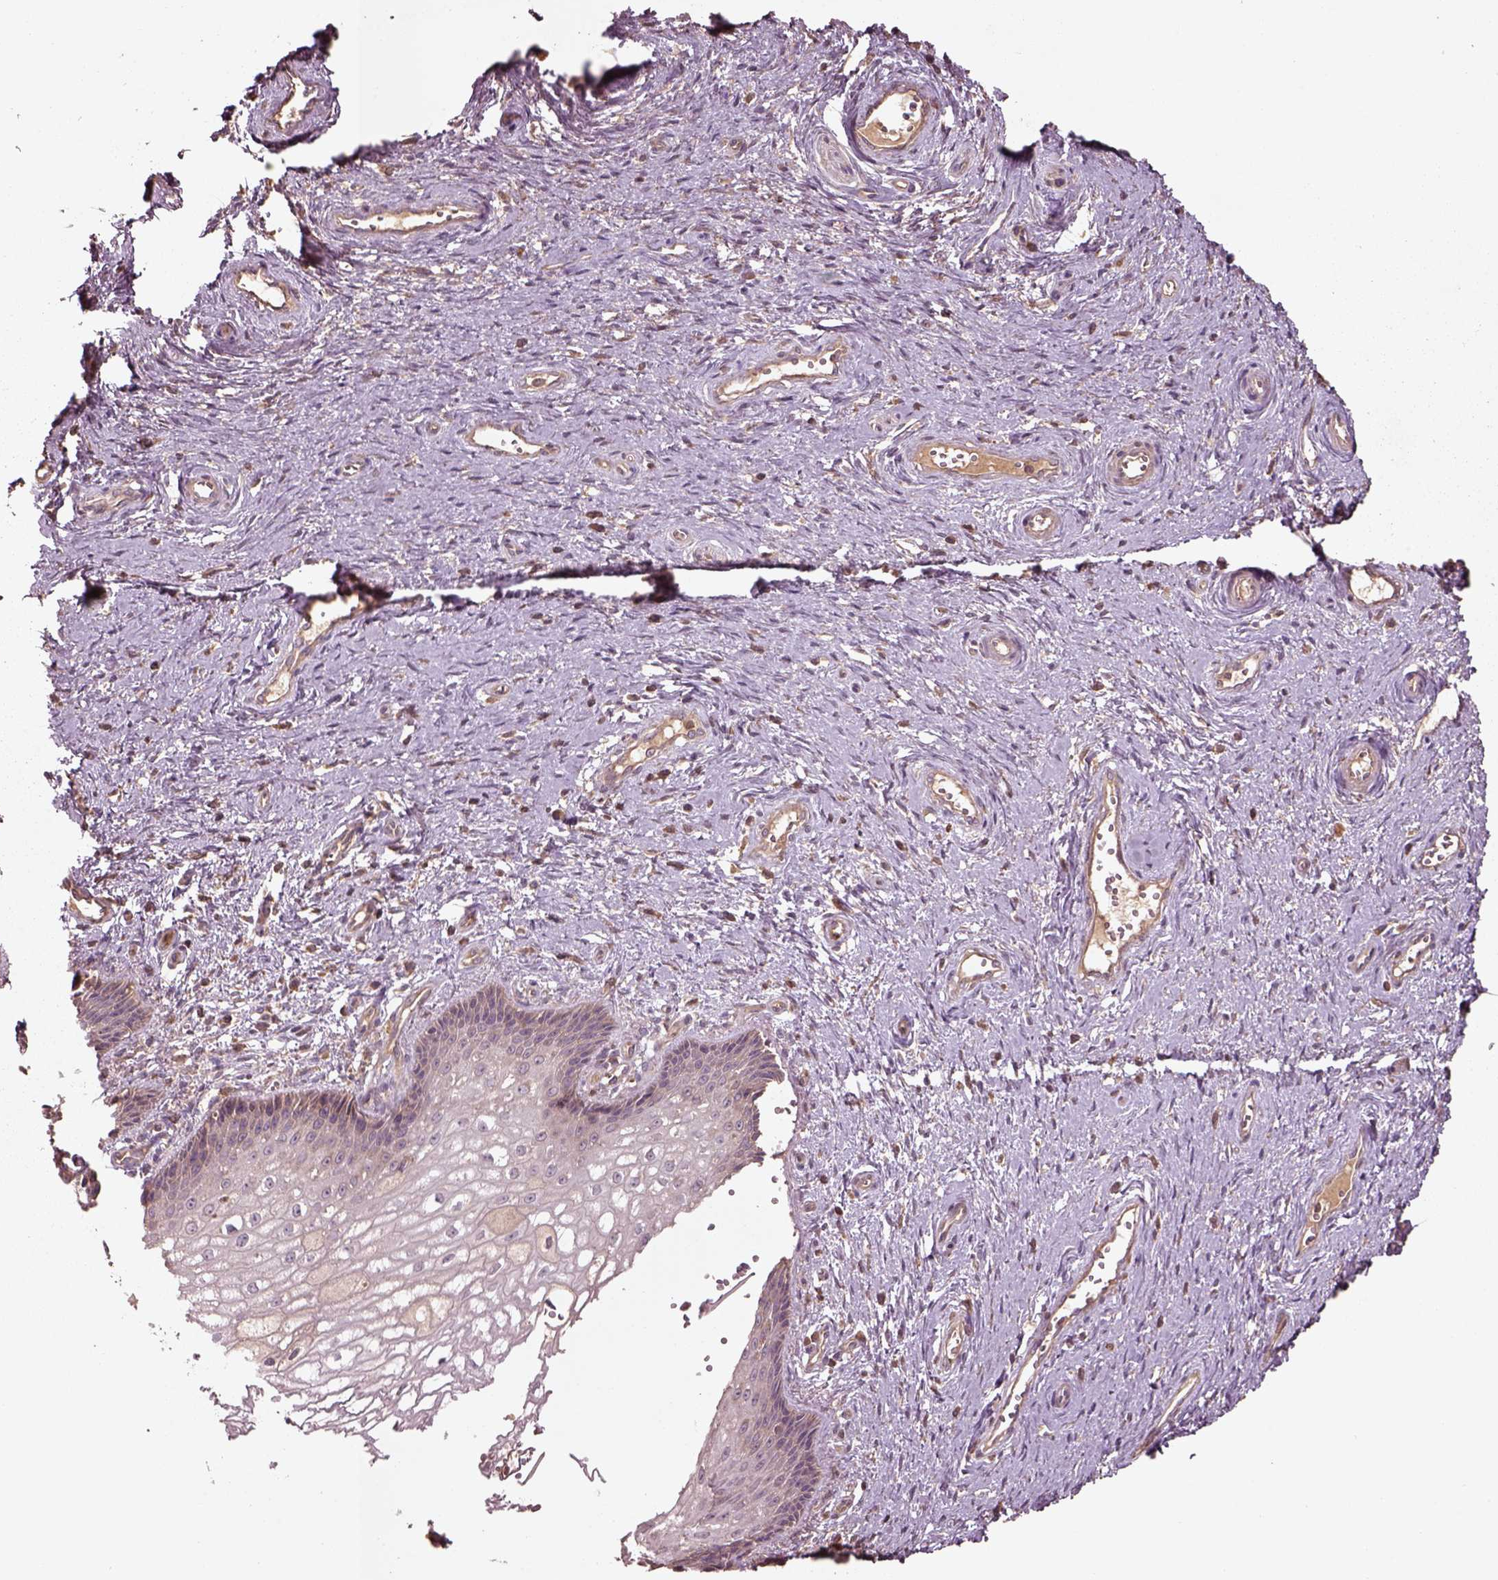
{"staining": {"intensity": "negative", "quantity": "none", "location": "none"}, "tissue": "cervical cancer", "cell_type": "Tumor cells", "image_type": "cancer", "snomed": [{"axis": "morphology", "description": "Squamous cell carcinoma, NOS"}, {"axis": "topography", "description": "Cervix"}], "caption": "The histopathology image reveals no significant staining in tumor cells of cervical cancer.", "gene": "TRADD", "patient": {"sex": "female", "age": 30}}